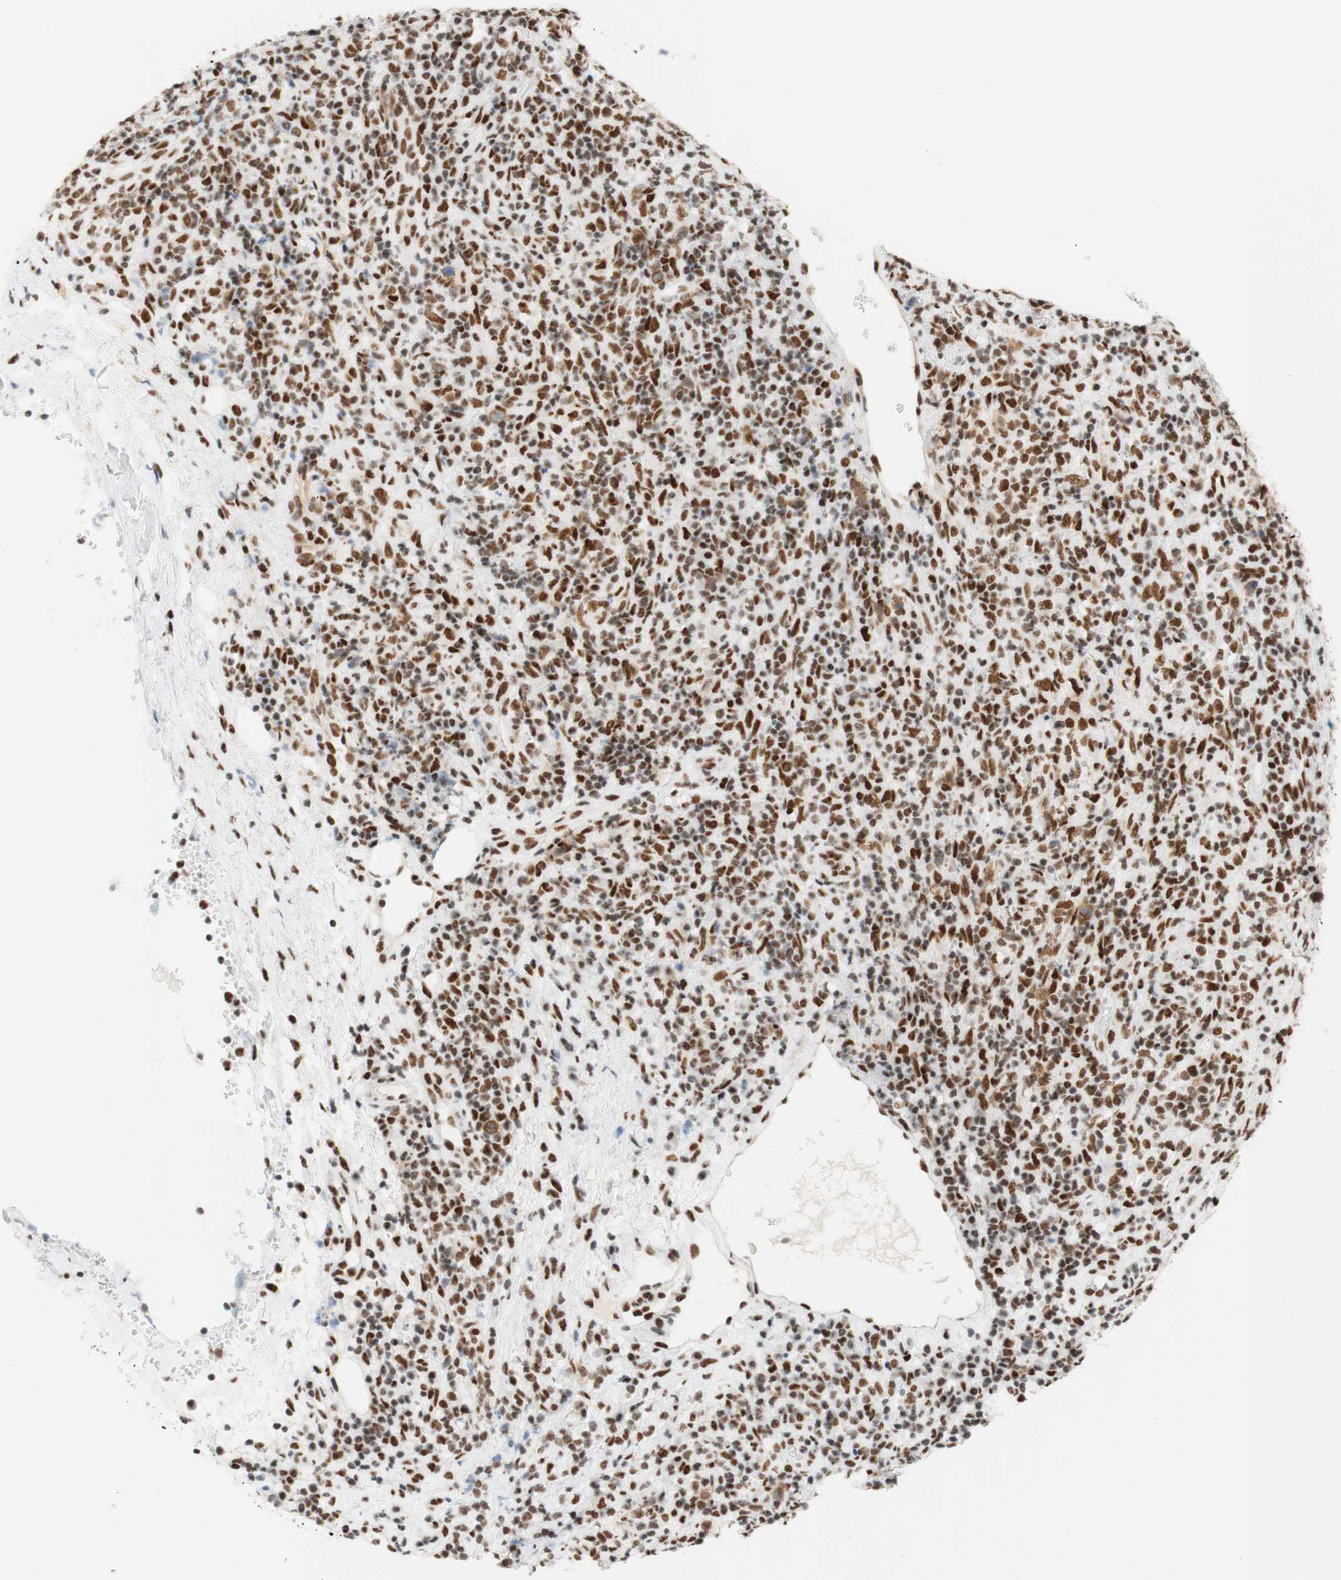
{"staining": {"intensity": "strong", "quantity": "25%-75%", "location": "nuclear"}, "tissue": "lymphoma", "cell_type": "Tumor cells", "image_type": "cancer", "snomed": [{"axis": "morphology", "description": "Malignant lymphoma, non-Hodgkin's type, High grade"}, {"axis": "topography", "description": "Lymph node"}], "caption": "Human lymphoma stained for a protein (brown) displays strong nuclear positive staining in approximately 25%-75% of tumor cells.", "gene": "RNF20", "patient": {"sex": "female", "age": 76}}